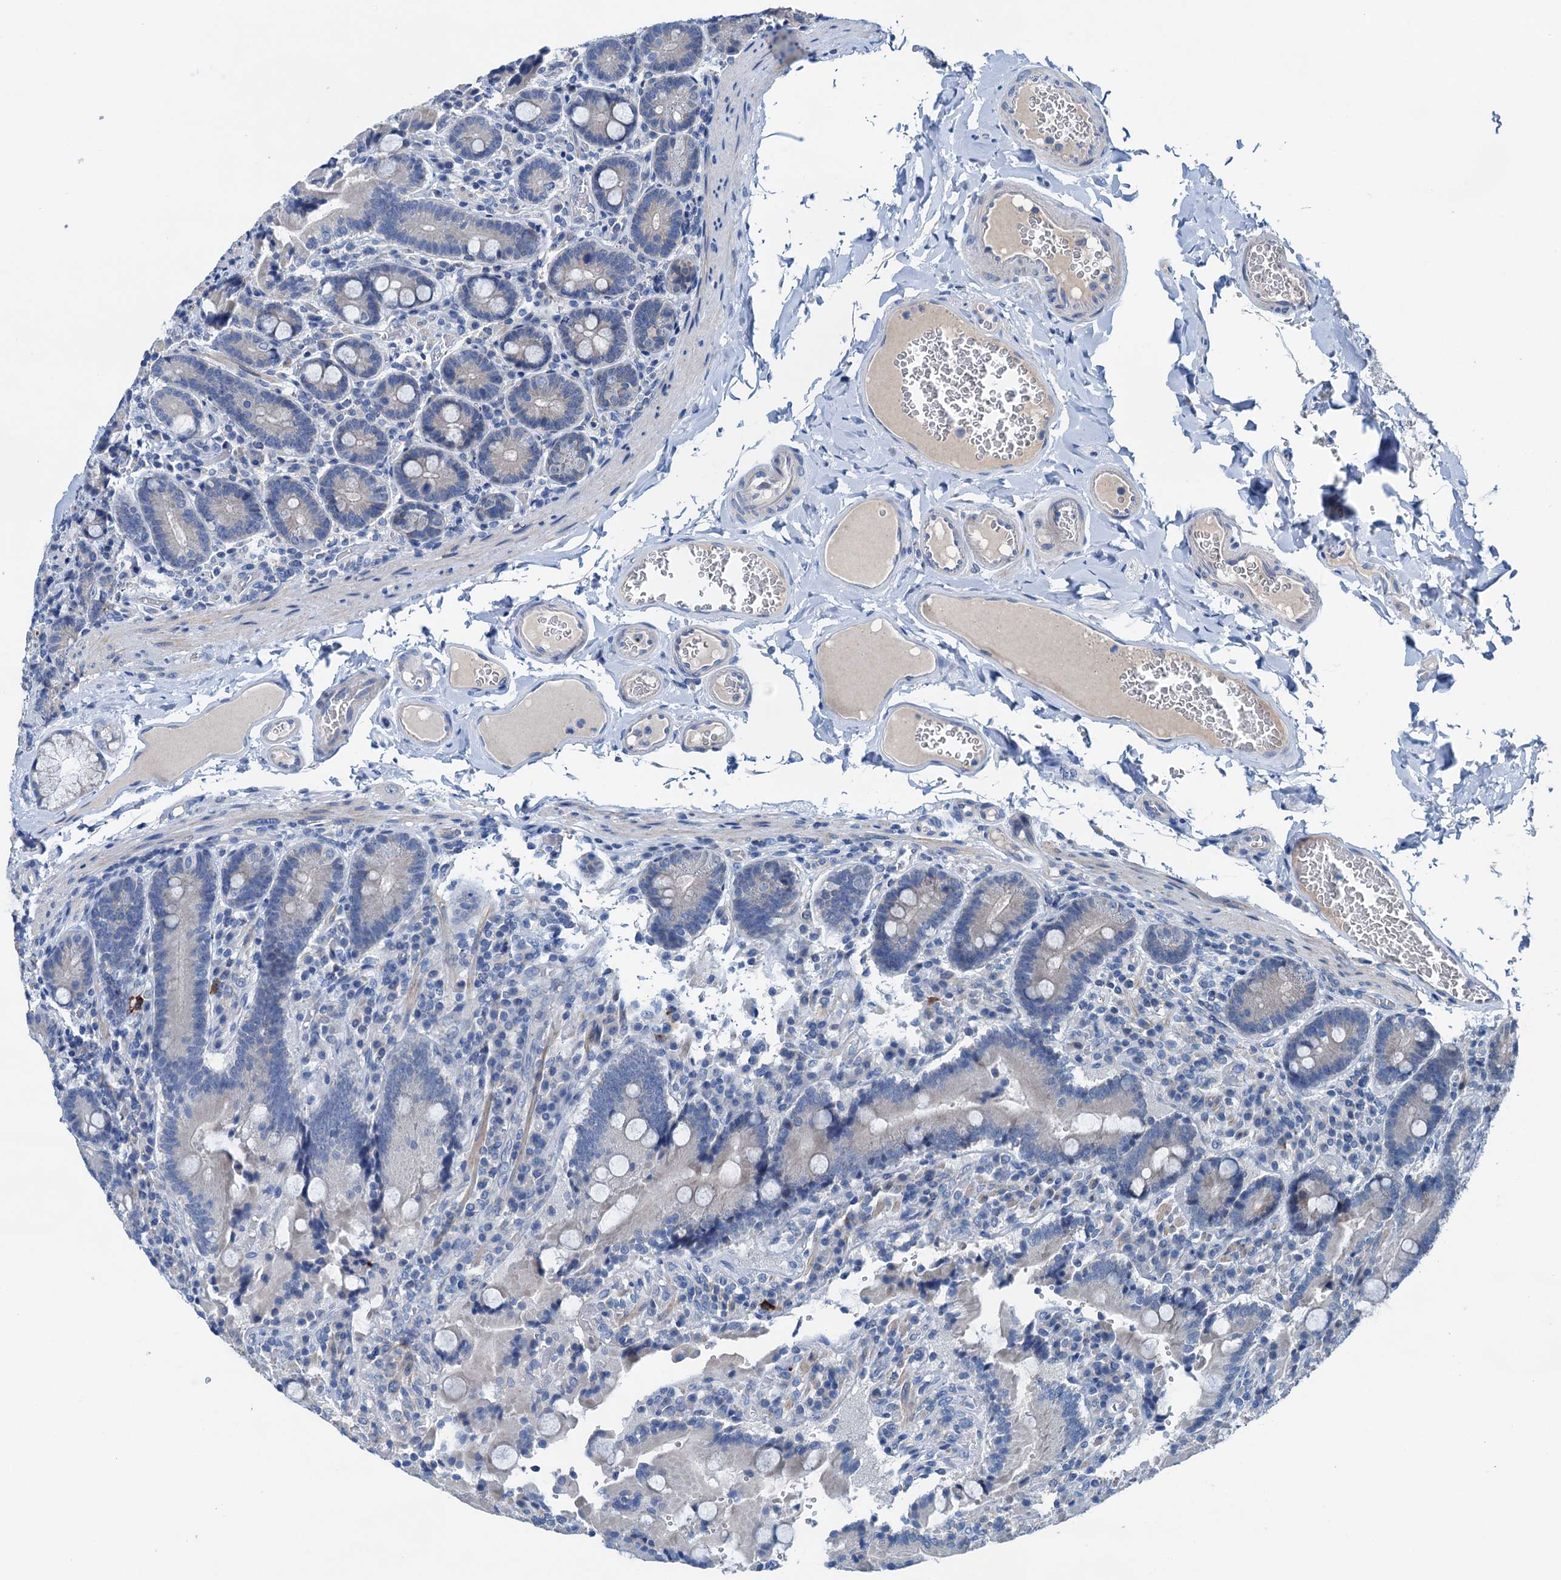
{"staining": {"intensity": "weak", "quantity": "<25%", "location": "cytoplasmic/membranous"}, "tissue": "duodenum", "cell_type": "Glandular cells", "image_type": "normal", "snomed": [{"axis": "morphology", "description": "Normal tissue, NOS"}, {"axis": "topography", "description": "Duodenum"}], "caption": "Glandular cells are negative for brown protein staining in unremarkable duodenum. The staining is performed using DAB (3,3'-diaminobenzidine) brown chromogen with nuclei counter-stained in using hematoxylin.", "gene": "KNDC1", "patient": {"sex": "female", "age": 62}}